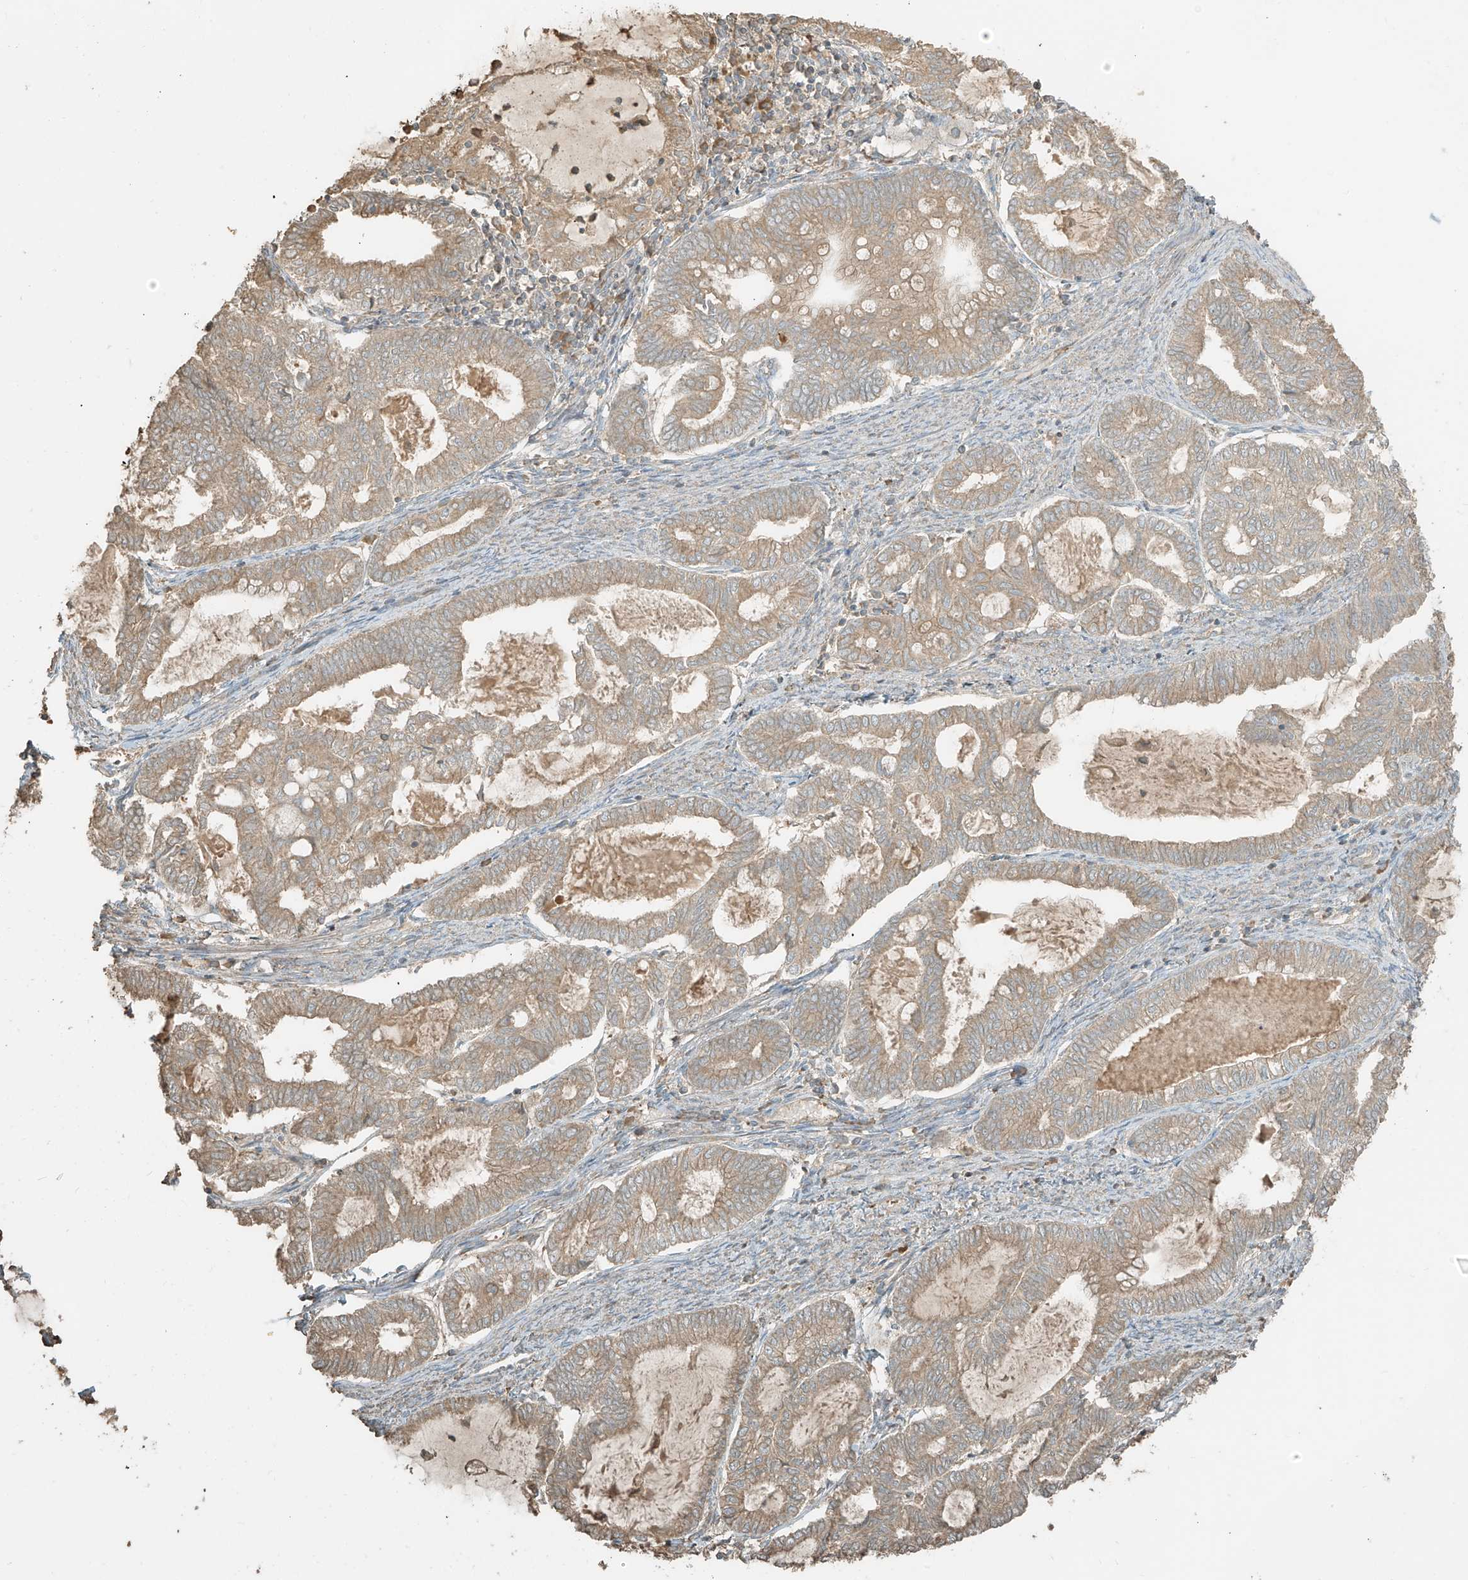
{"staining": {"intensity": "weak", "quantity": ">75%", "location": "cytoplasmic/membranous"}, "tissue": "endometrial cancer", "cell_type": "Tumor cells", "image_type": "cancer", "snomed": [{"axis": "morphology", "description": "Adenocarcinoma, NOS"}, {"axis": "topography", "description": "Endometrium"}], "caption": "Immunohistochemical staining of human endometrial adenocarcinoma shows low levels of weak cytoplasmic/membranous expression in approximately >75% of tumor cells. Immunohistochemistry (ihc) stains the protein of interest in brown and the nuclei are stained blue.", "gene": "RFTN2", "patient": {"sex": "female", "age": 79}}